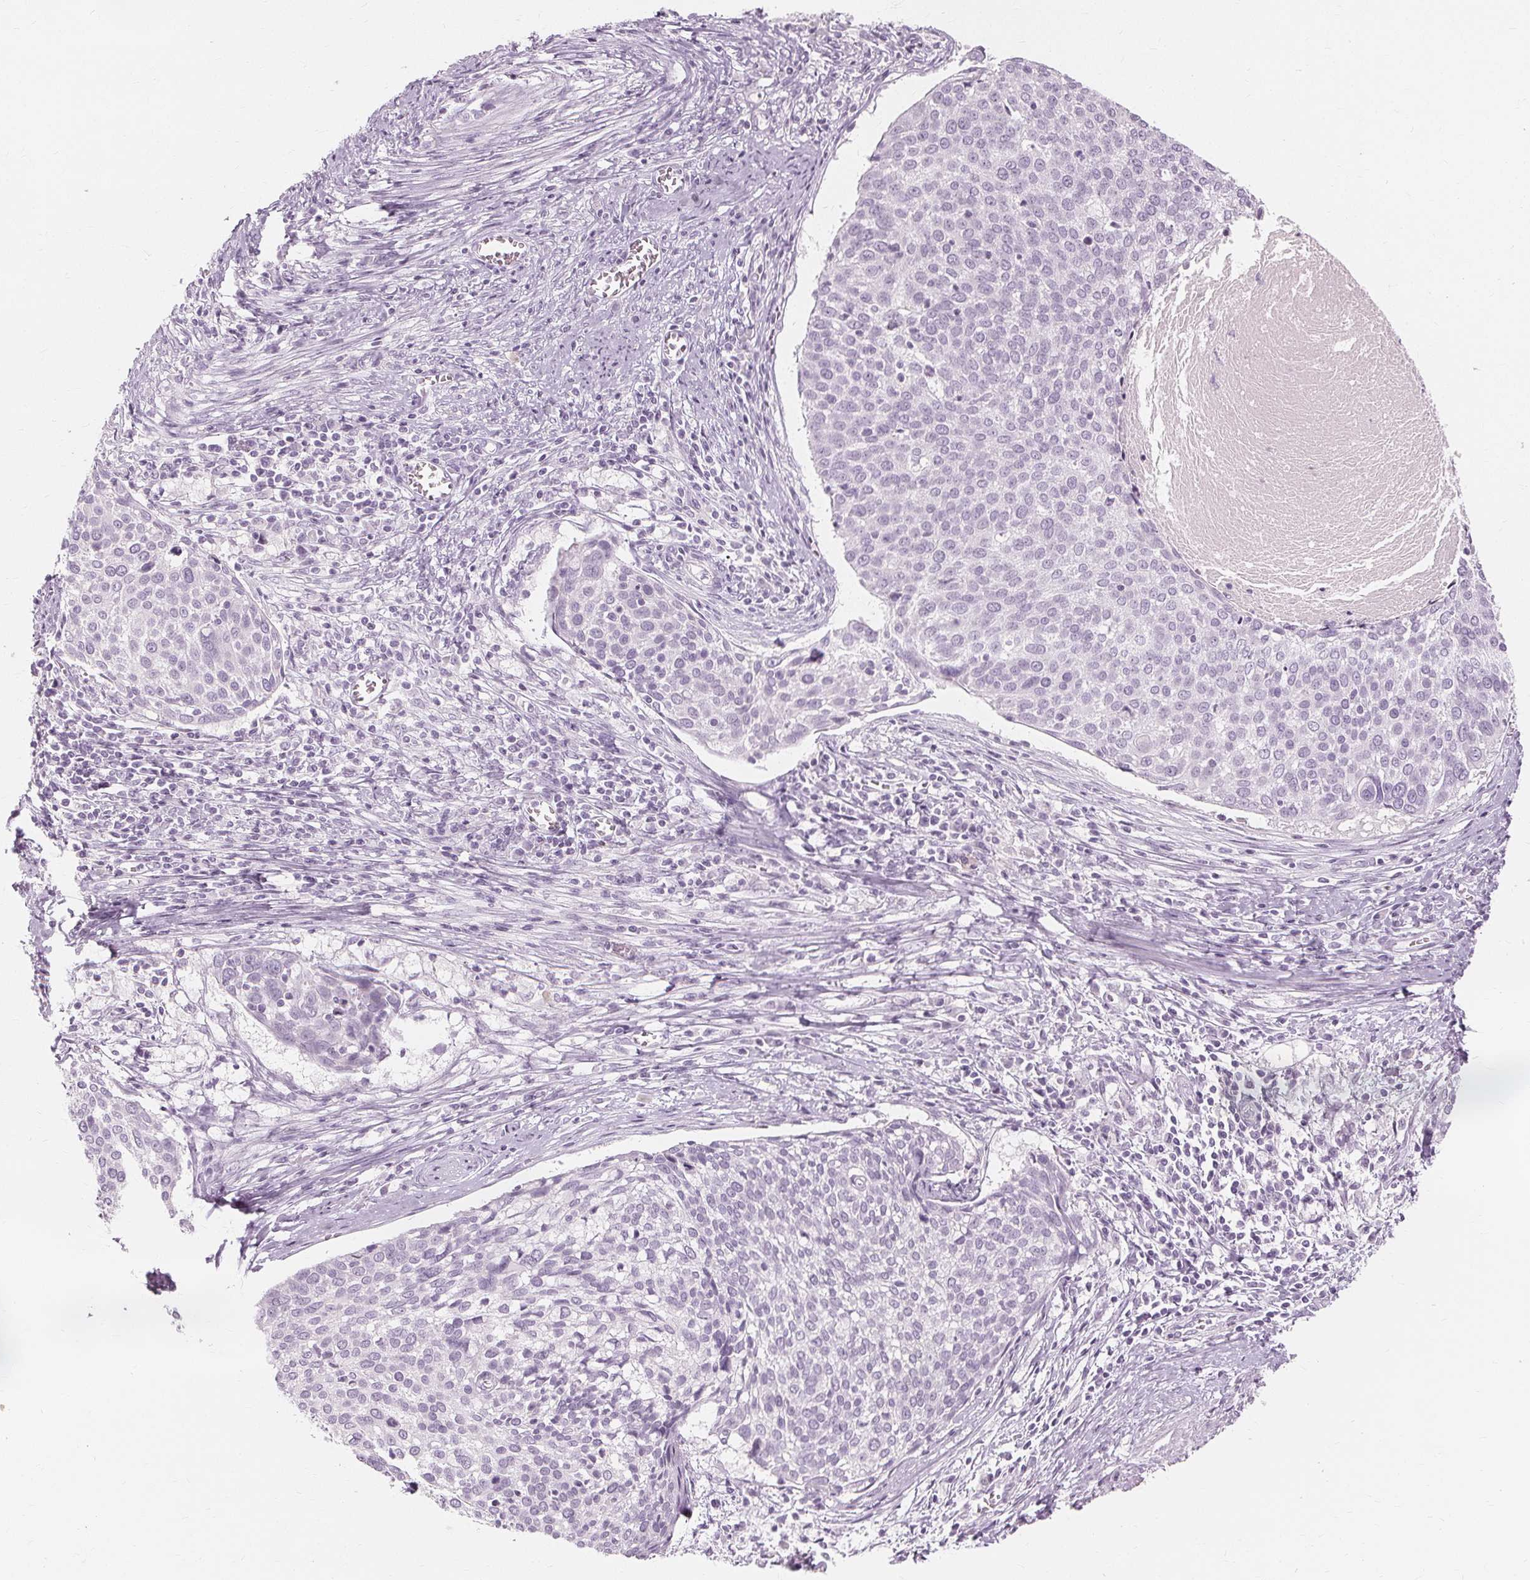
{"staining": {"intensity": "negative", "quantity": "none", "location": "none"}, "tissue": "cervical cancer", "cell_type": "Tumor cells", "image_type": "cancer", "snomed": [{"axis": "morphology", "description": "Squamous cell carcinoma, NOS"}, {"axis": "topography", "description": "Cervix"}], "caption": "IHC photomicrograph of neoplastic tissue: human cervical squamous cell carcinoma stained with DAB exhibits no significant protein expression in tumor cells. (Immunohistochemistry, brightfield microscopy, high magnification).", "gene": "MUC12", "patient": {"sex": "female", "age": 39}}